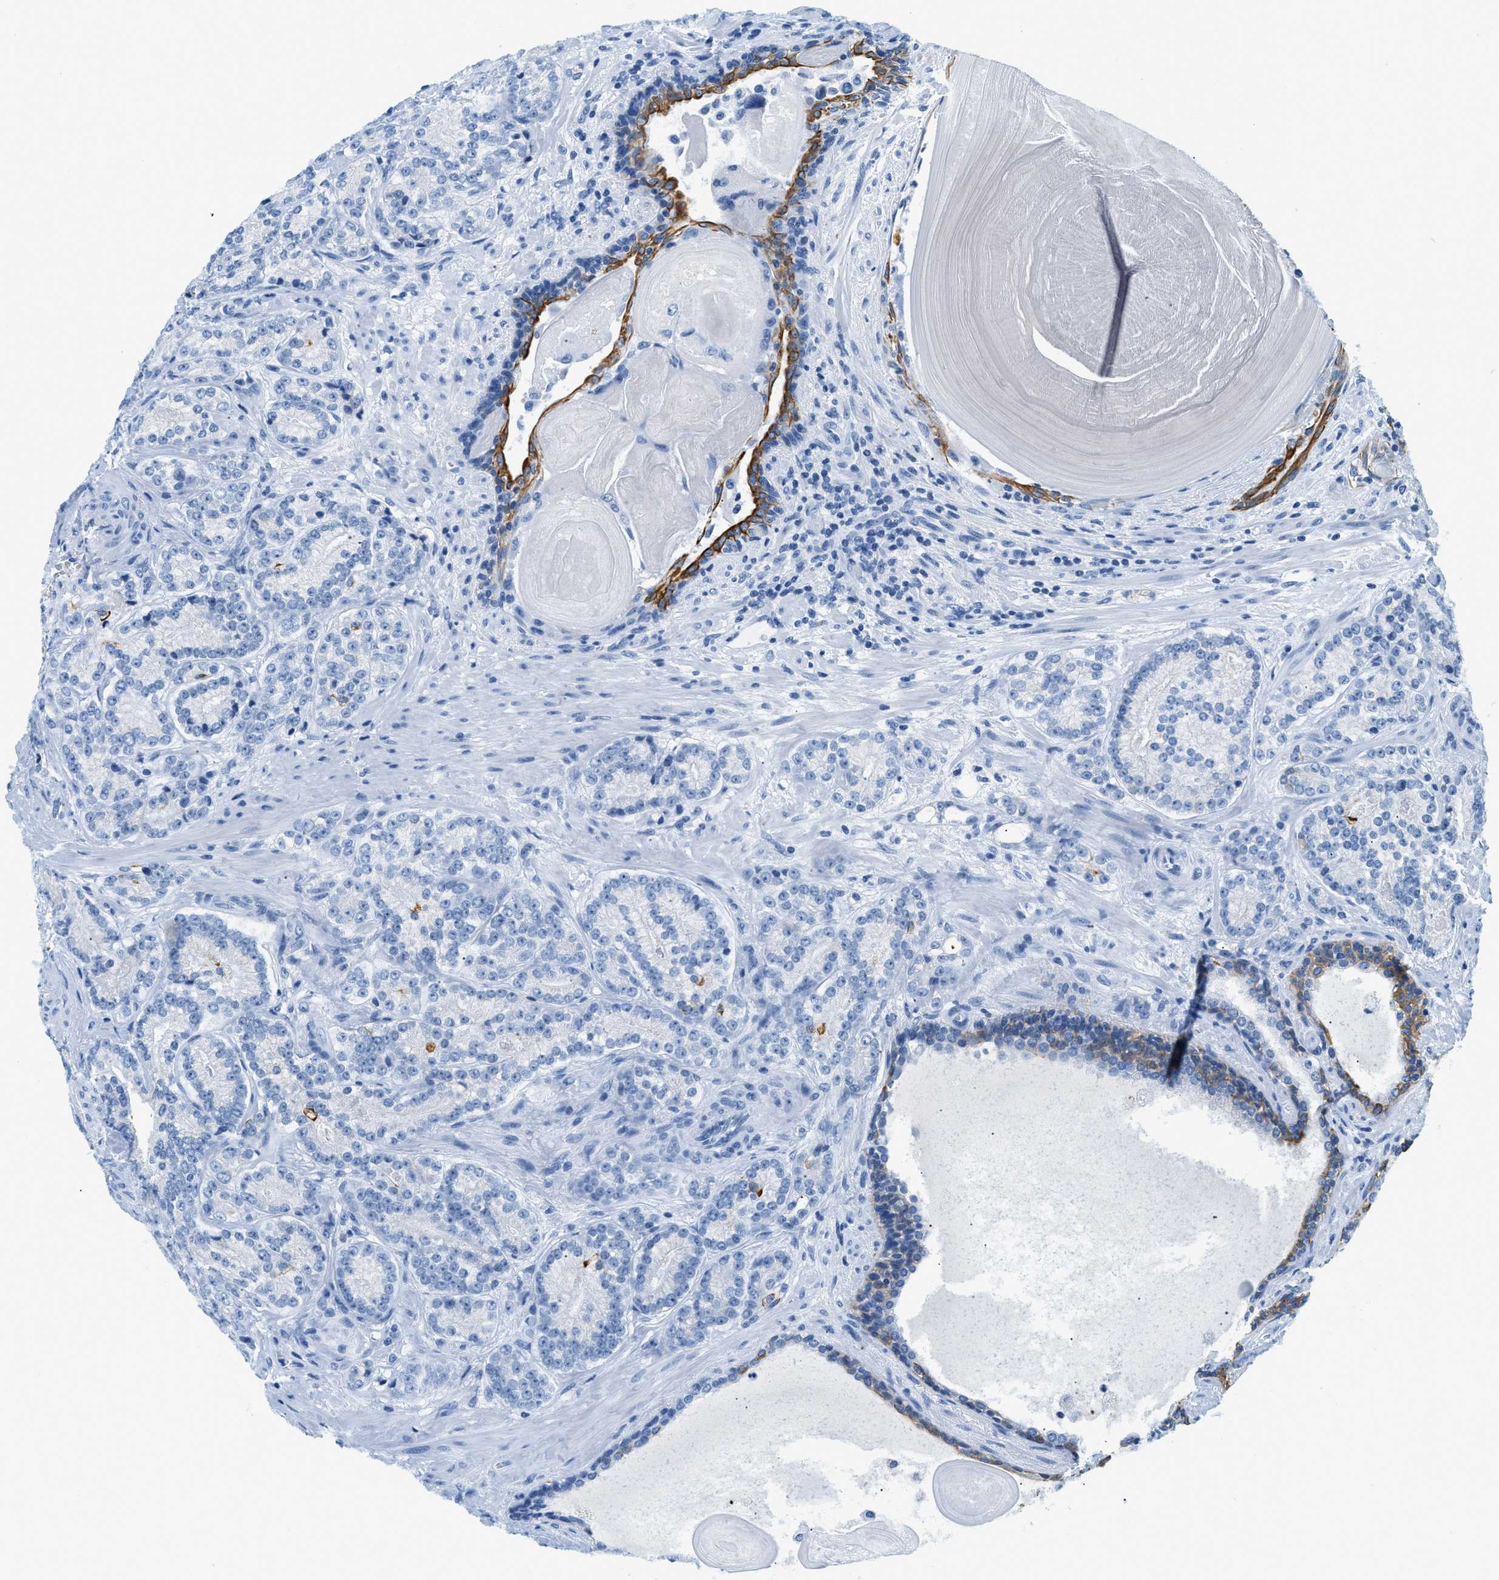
{"staining": {"intensity": "negative", "quantity": "none", "location": "none"}, "tissue": "prostate cancer", "cell_type": "Tumor cells", "image_type": "cancer", "snomed": [{"axis": "morphology", "description": "Adenocarcinoma, High grade"}, {"axis": "topography", "description": "Prostate"}], "caption": "Immunohistochemistry of human prostate cancer demonstrates no expression in tumor cells. (Stains: DAB IHC with hematoxylin counter stain, Microscopy: brightfield microscopy at high magnification).", "gene": "STXBP2", "patient": {"sex": "male", "age": 61}}